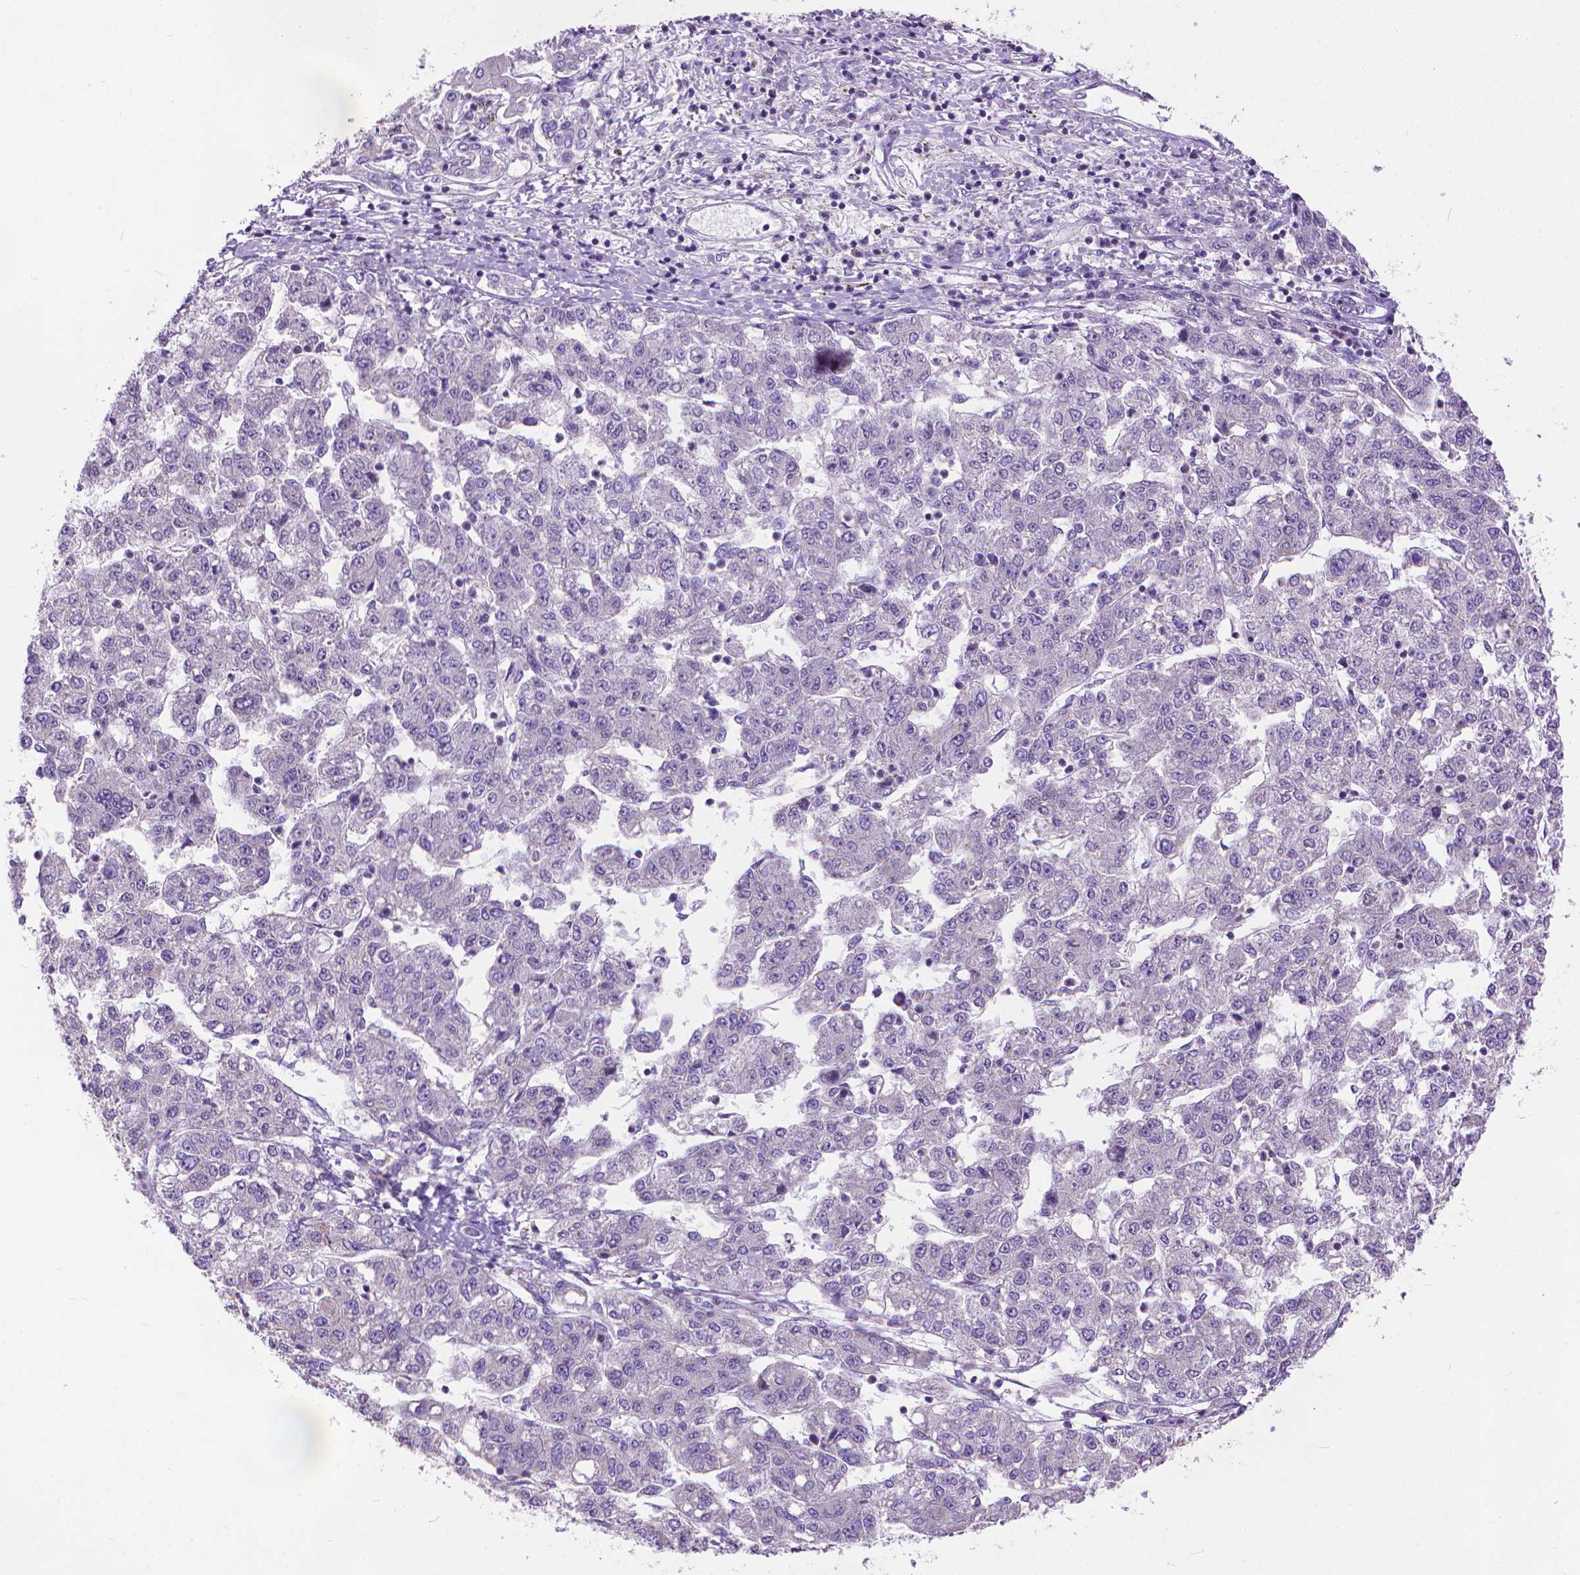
{"staining": {"intensity": "negative", "quantity": "none", "location": "none"}, "tissue": "liver cancer", "cell_type": "Tumor cells", "image_type": "cancer", "snomed": [{"axis": "morphology", "description": "Carcinoma, Hepatocellular, NOS"}, {"axis": "topography", "description": "Liver"}], "caption": "IHC photomicrograph of neoplastic tissue: liver cancer (hepatocellular carcinoma) stained with DAB (3,3'-diaminobenzidine) reveals no significant protein staining in tumor cells.", "gene": "SYN1", "patient": {"sex": "male", "age": 56}}